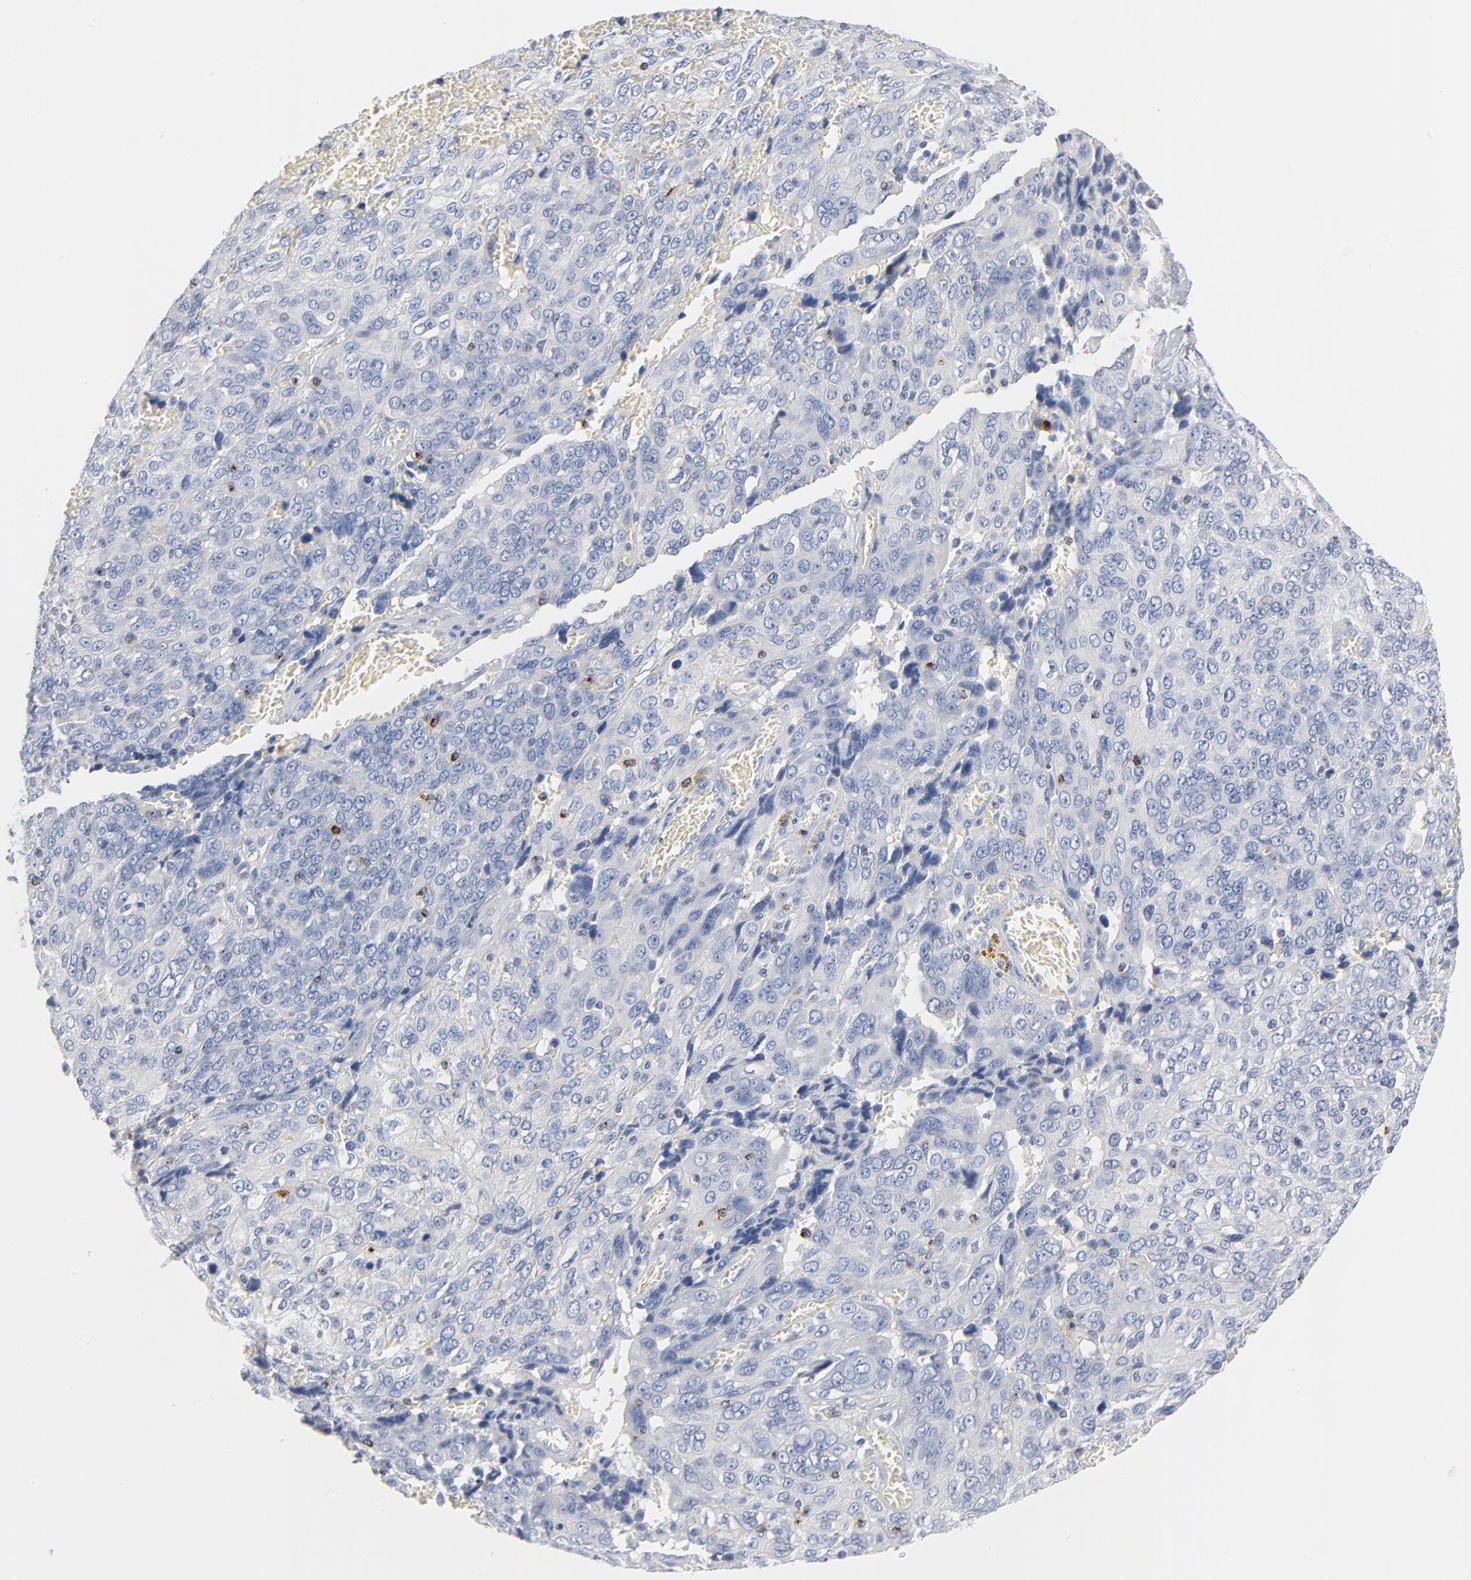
{"staining": {"intensity": "negative", "quantity": "none", "location": "none"}, "tissue": "ovarian cancer", "cell_type": "Tumor cells", "image_type": "cancer", "snomed": [{"axis": "morphology", "description": "Carcinoma, endometroid"}, {"axis": "topography", "description": "Ovary"}], "caption": "High power microscopy photomicrograph of an immunohistochemistry micrograph of ovarian endometroid carcinoma, revealing no significant staining in tumor cells.", "gene": "GZMB", "patient": {"sex": "female", "age": 75}}